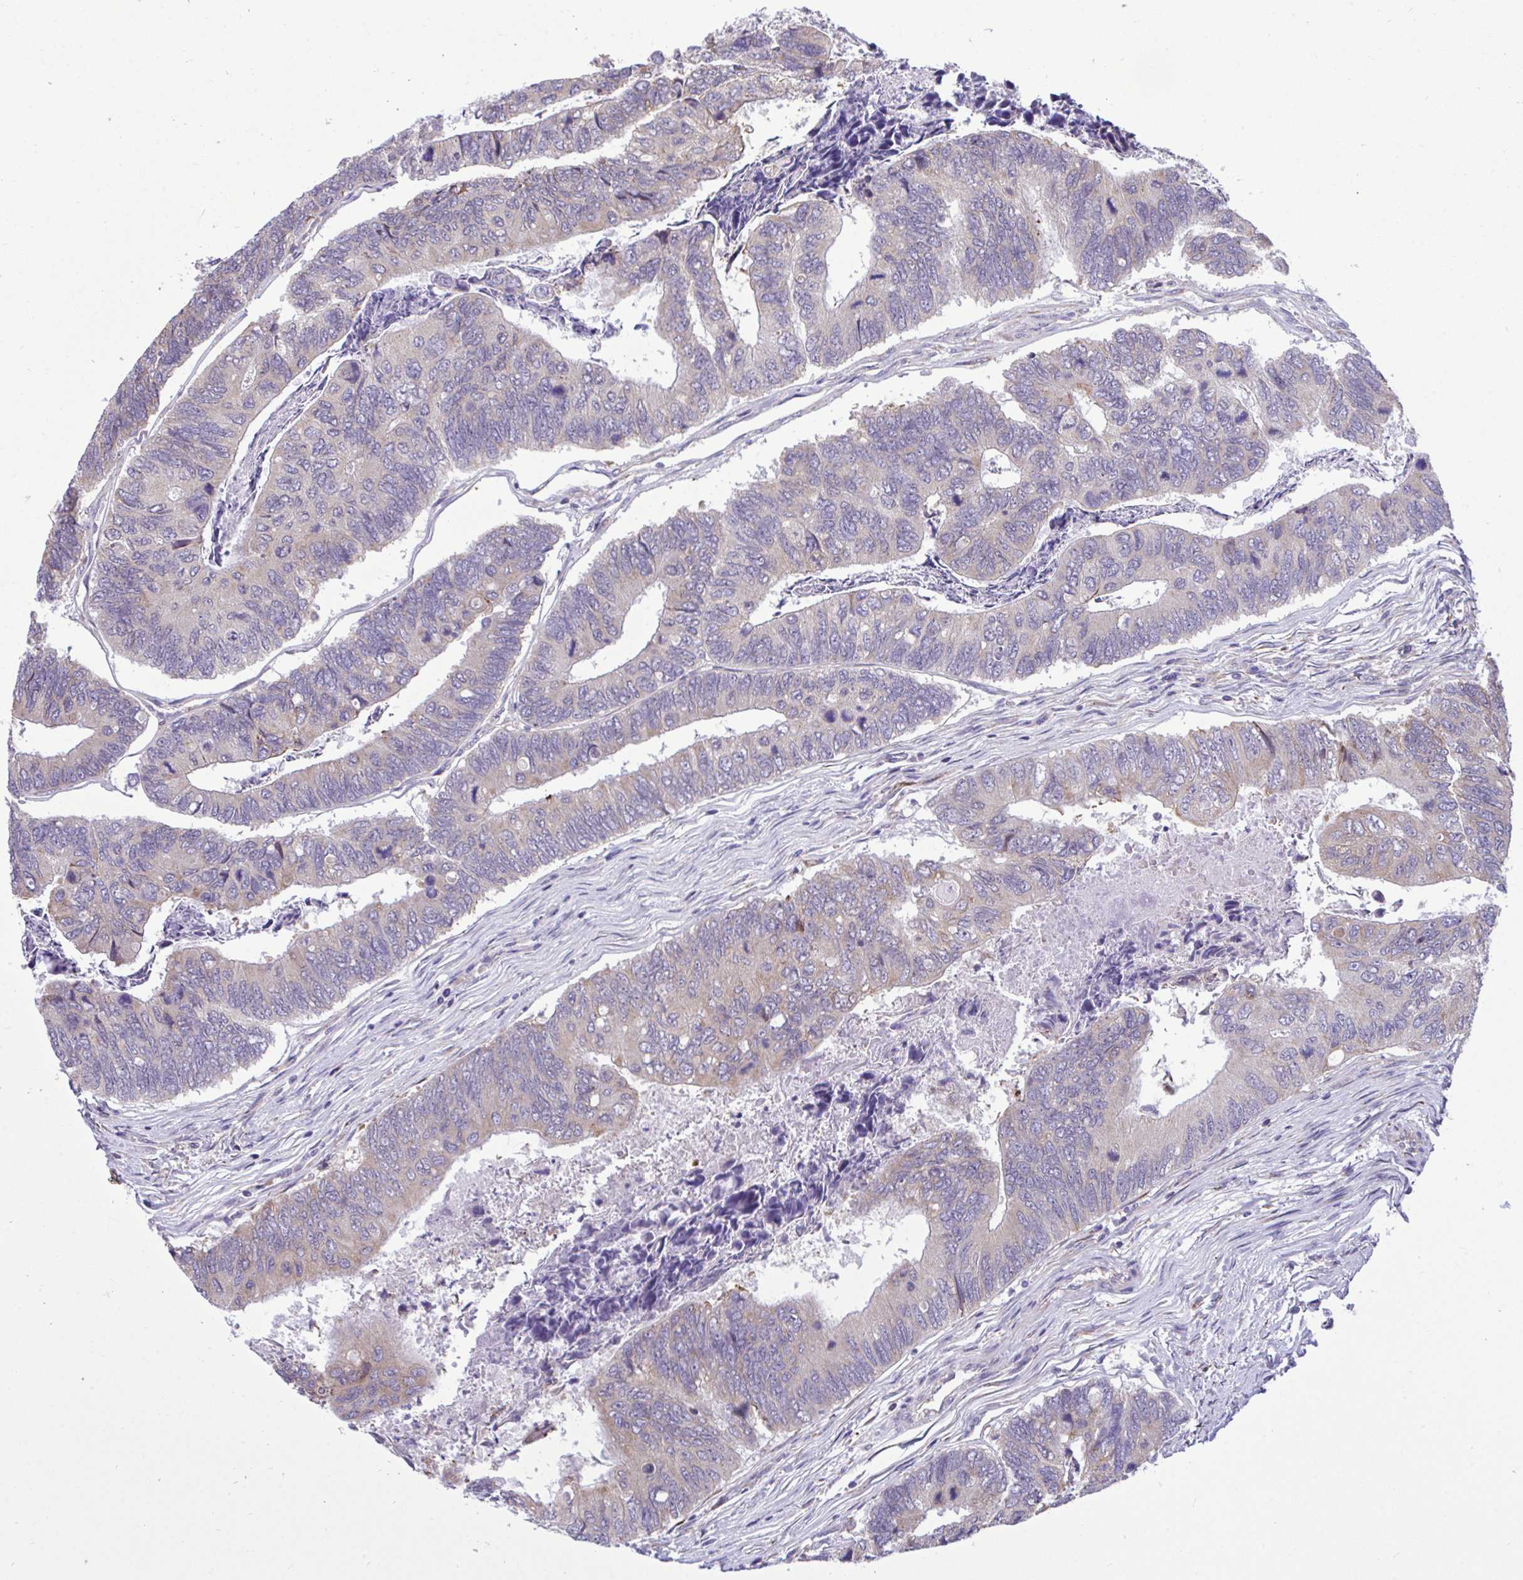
{"staining": {"intensity": "weak", "quantity": "<25%", "location": "cytoplasmic/membranous"}, "tissue": "colorectal cancer", "cell_type": "Tumor cells", "image_type": "cancer", "snomed": [{"axis": "morphology", "description": "Adenocarcinoma, NOS"}, {"axis": "topography", "description": "Colon"}], "caption": "A micrograph of human colorectal cancer (adenocarcinoma) is negative for staining in tumor cells.", "gene": "PIGK", "patient": {"sex": "female", "age": 67}}